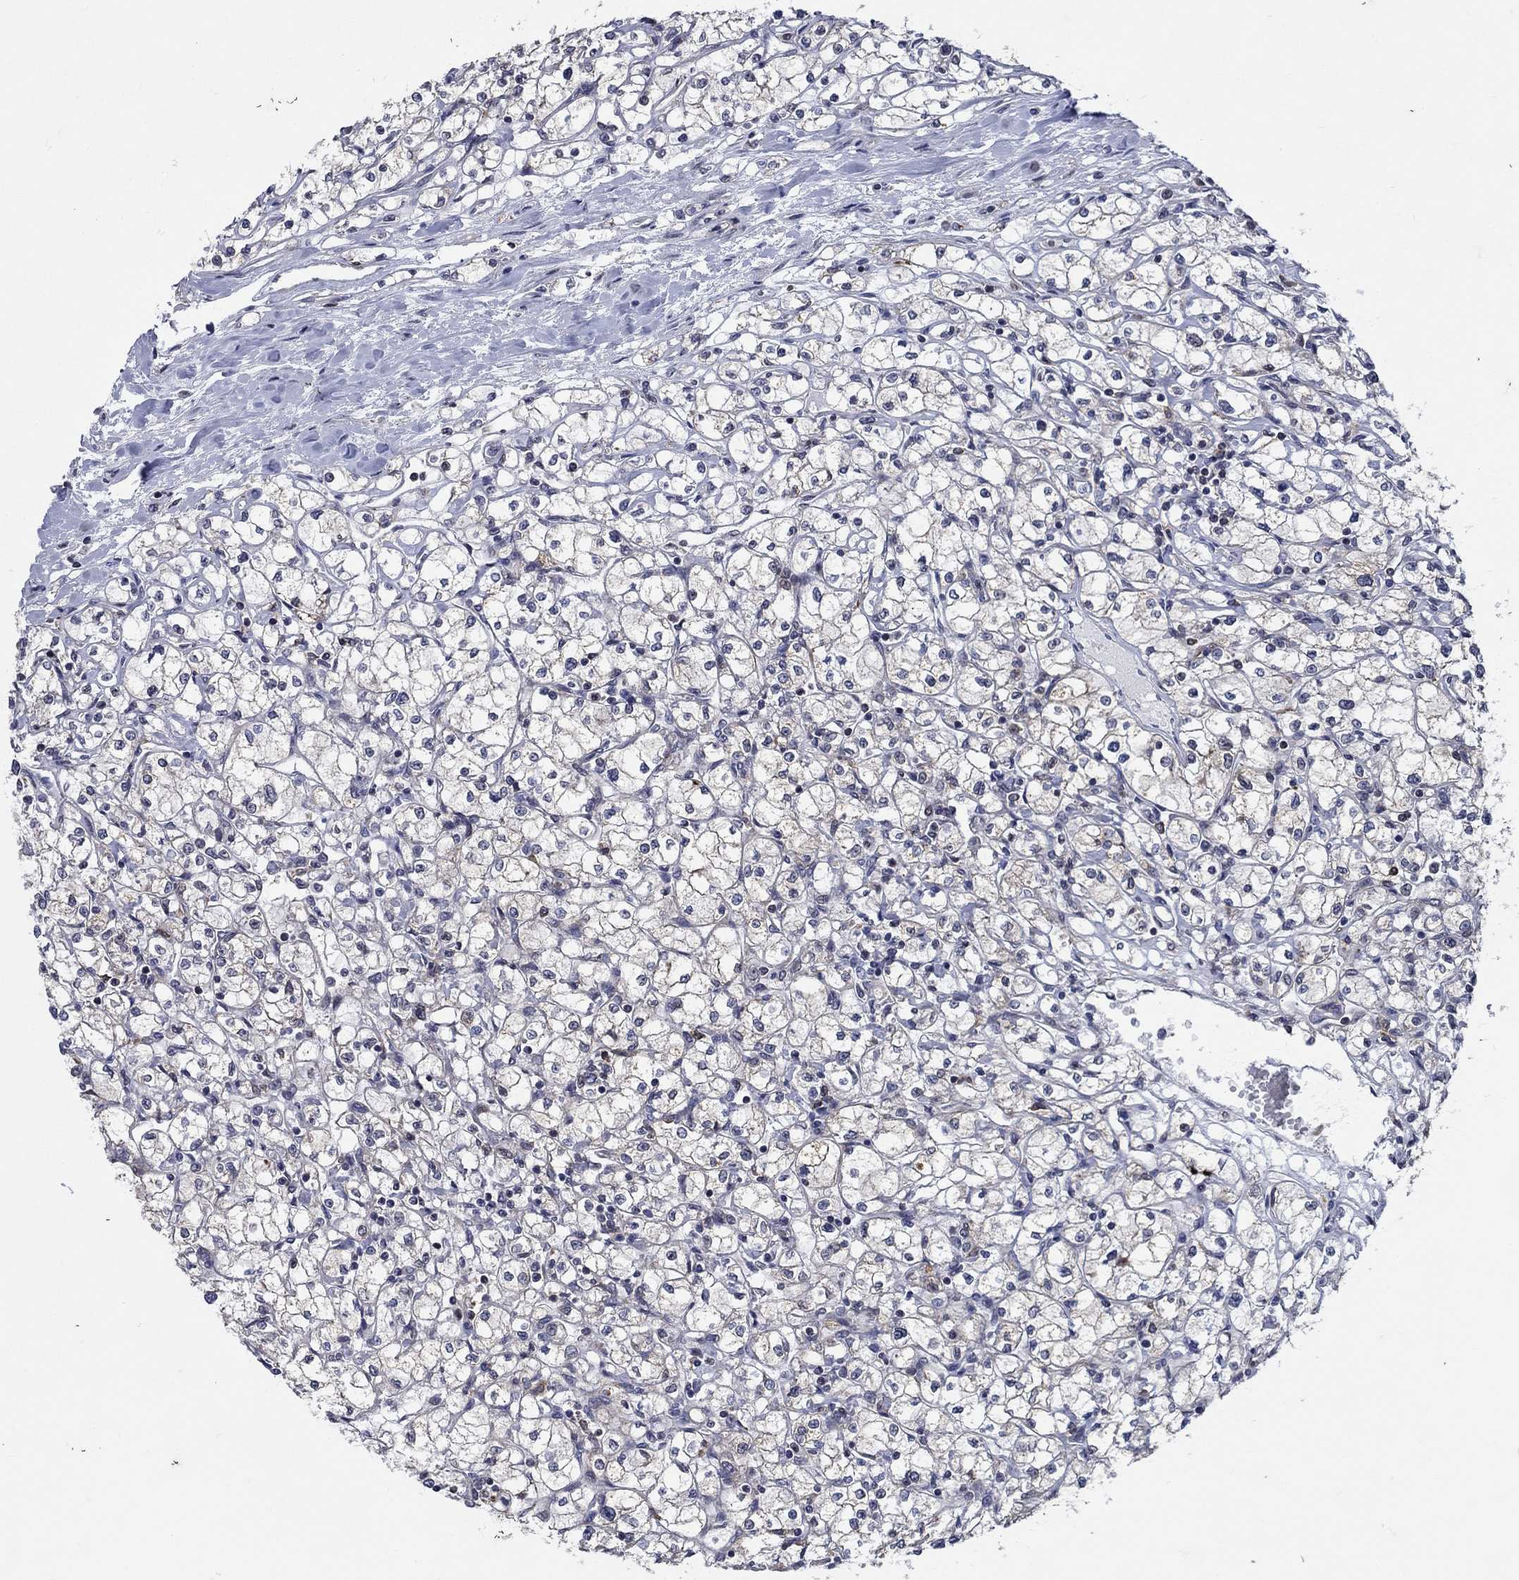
{"staining": {"intensity": "weak", "quantity": "<25%", "location": "cytoplasmic/membranous"}, "tissue": "renal cancer", "cell_type": "Tumor cells", "image_type": "cancer", "snomed": [{"axis": "morphology", "description": "Adenocarcinoma, NOS"}, {"axis": "topography", "description": "Kidney"}], "caption": "IHC histopathology image of human renal cancer (adenocarcinoma) stained for a protein (brown), which exhibits no expression in tumor cells.", "gene": "DHRS7", "patient": {"sex": "male", "age": 67}}